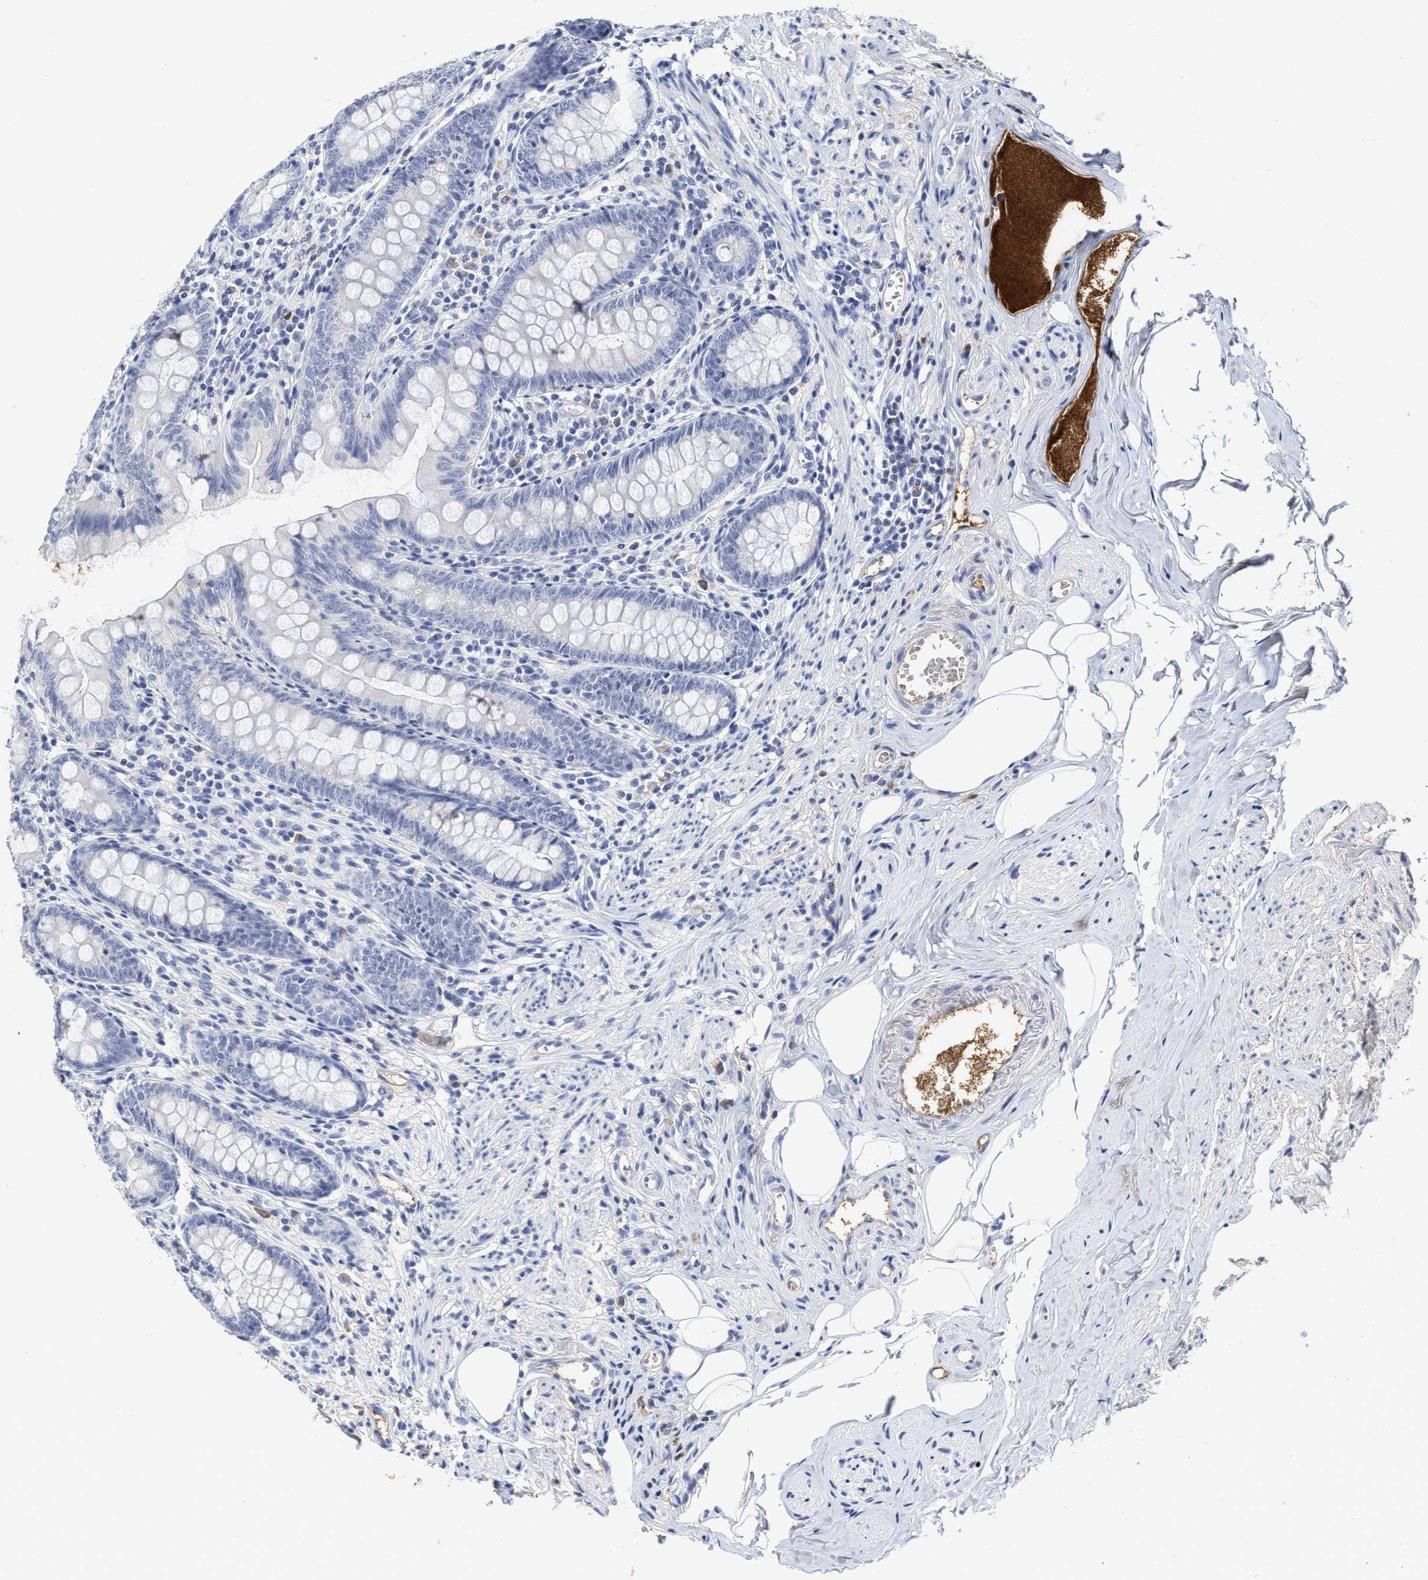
{"staining": {"intensity": "negative", "quantity": "none", "location": "none"}, "tissue": "appendix", "cell_type": "Glandular cells", "image_type": "normal", "snomed": [{"axis": "morphology", "description": "Normal tissue, NOS"}, {"axis": "topography", "description": "Appendix"}], "caption": "This is a micrograph of immunohistochemistry (IHC) staining of normal appendix, which shows no expression in glandular cells. (Brightfield microscopy of DAB IHC at high magnification).", "gene": "C2", "patient": {"sex": "female", "age": 77}}